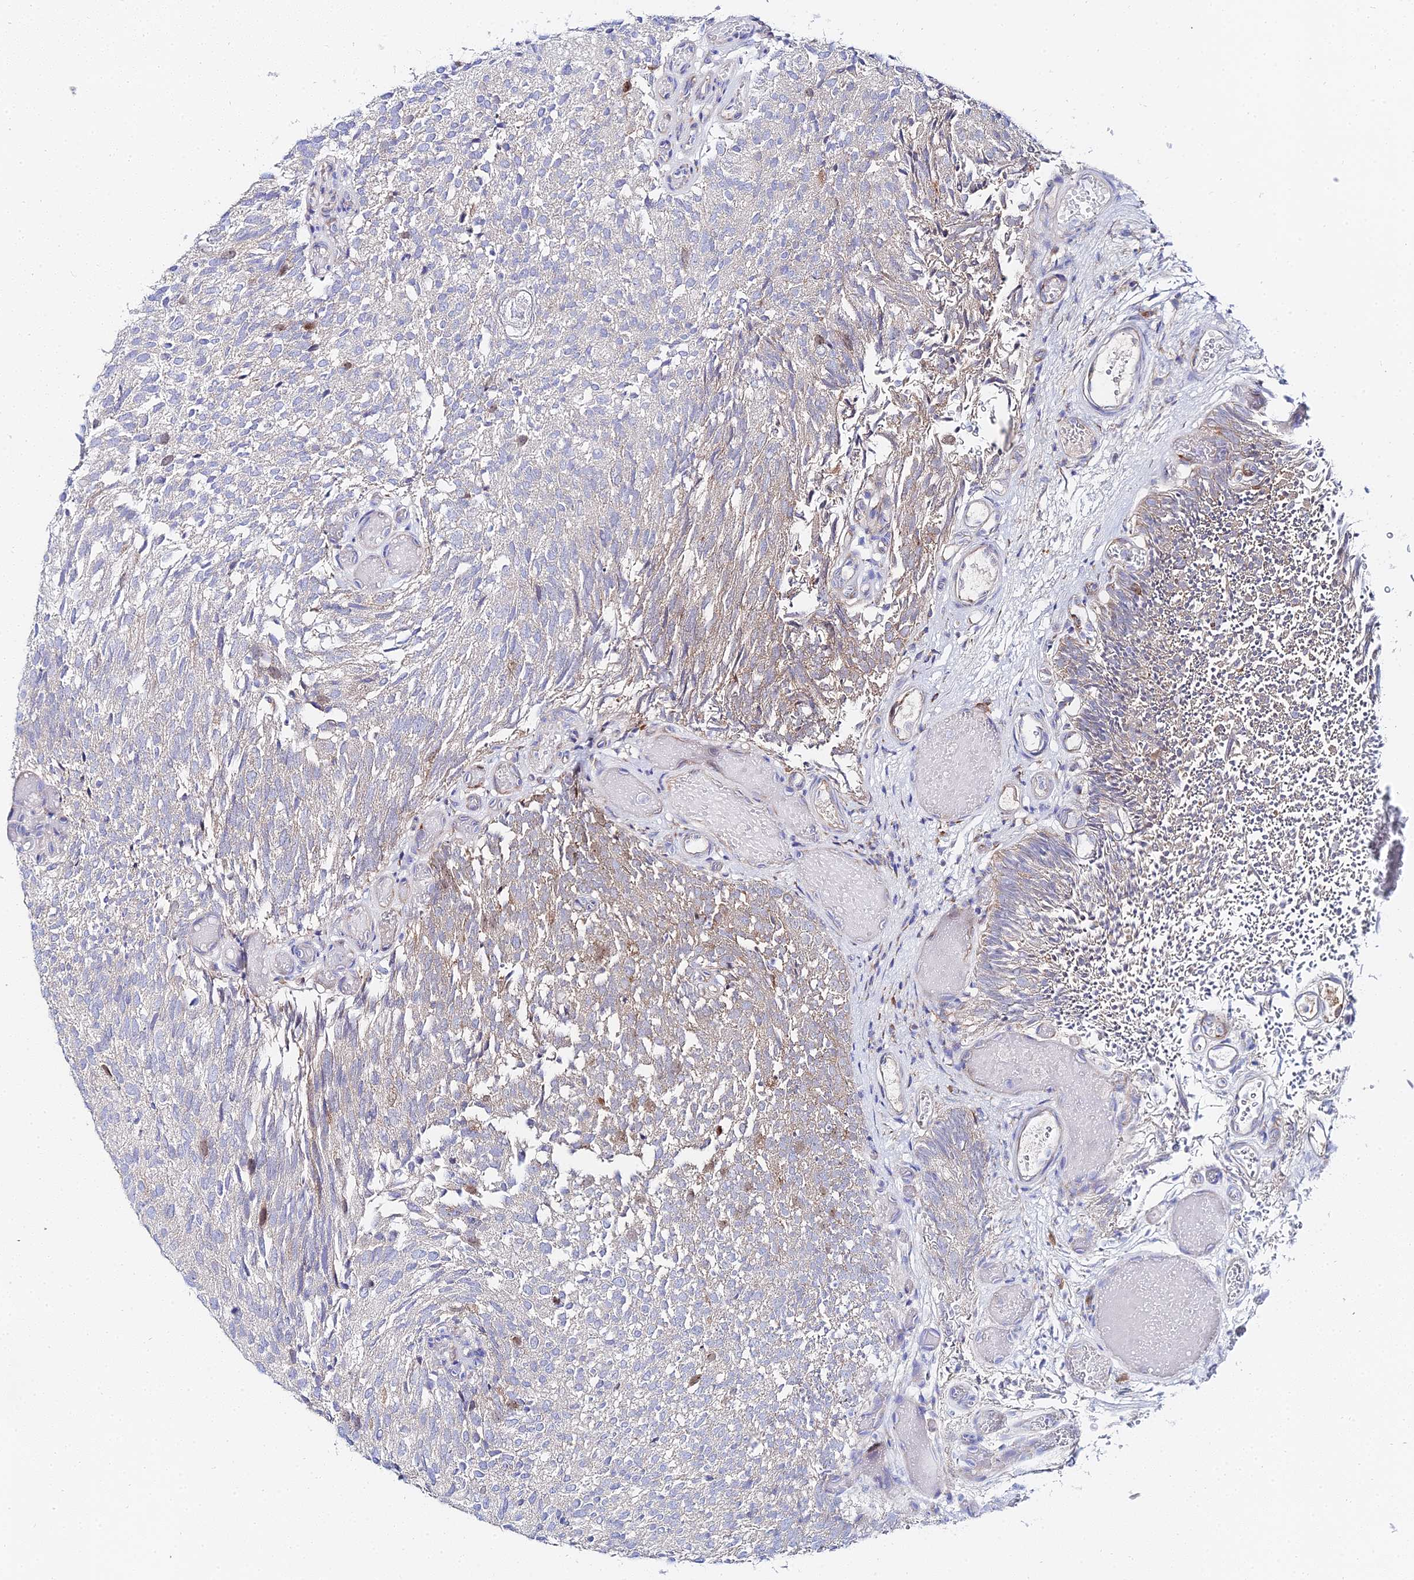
{"staining": {"intensity": "moderate", "quantity": "<25%", "location": "cytoplasmic/membranous"}, "tissue": "urothelial cancer", "cell_type": "Tumor cells", "image_type": "cancer", "snomed": [{"axis": "morphology", "description": "Urothelial carcinoma, Low grade"}, {"axis": "topography", "description": "Urinary bladder"}], "caption": "Urothelial carcinoma (low-grade) stained with IHC shows moderate cytoplasmic/membranous positivity in approximately <25% of tumor cells.", "gene": "PTTG1", "patient": {"sex": "male", "age": 78}}